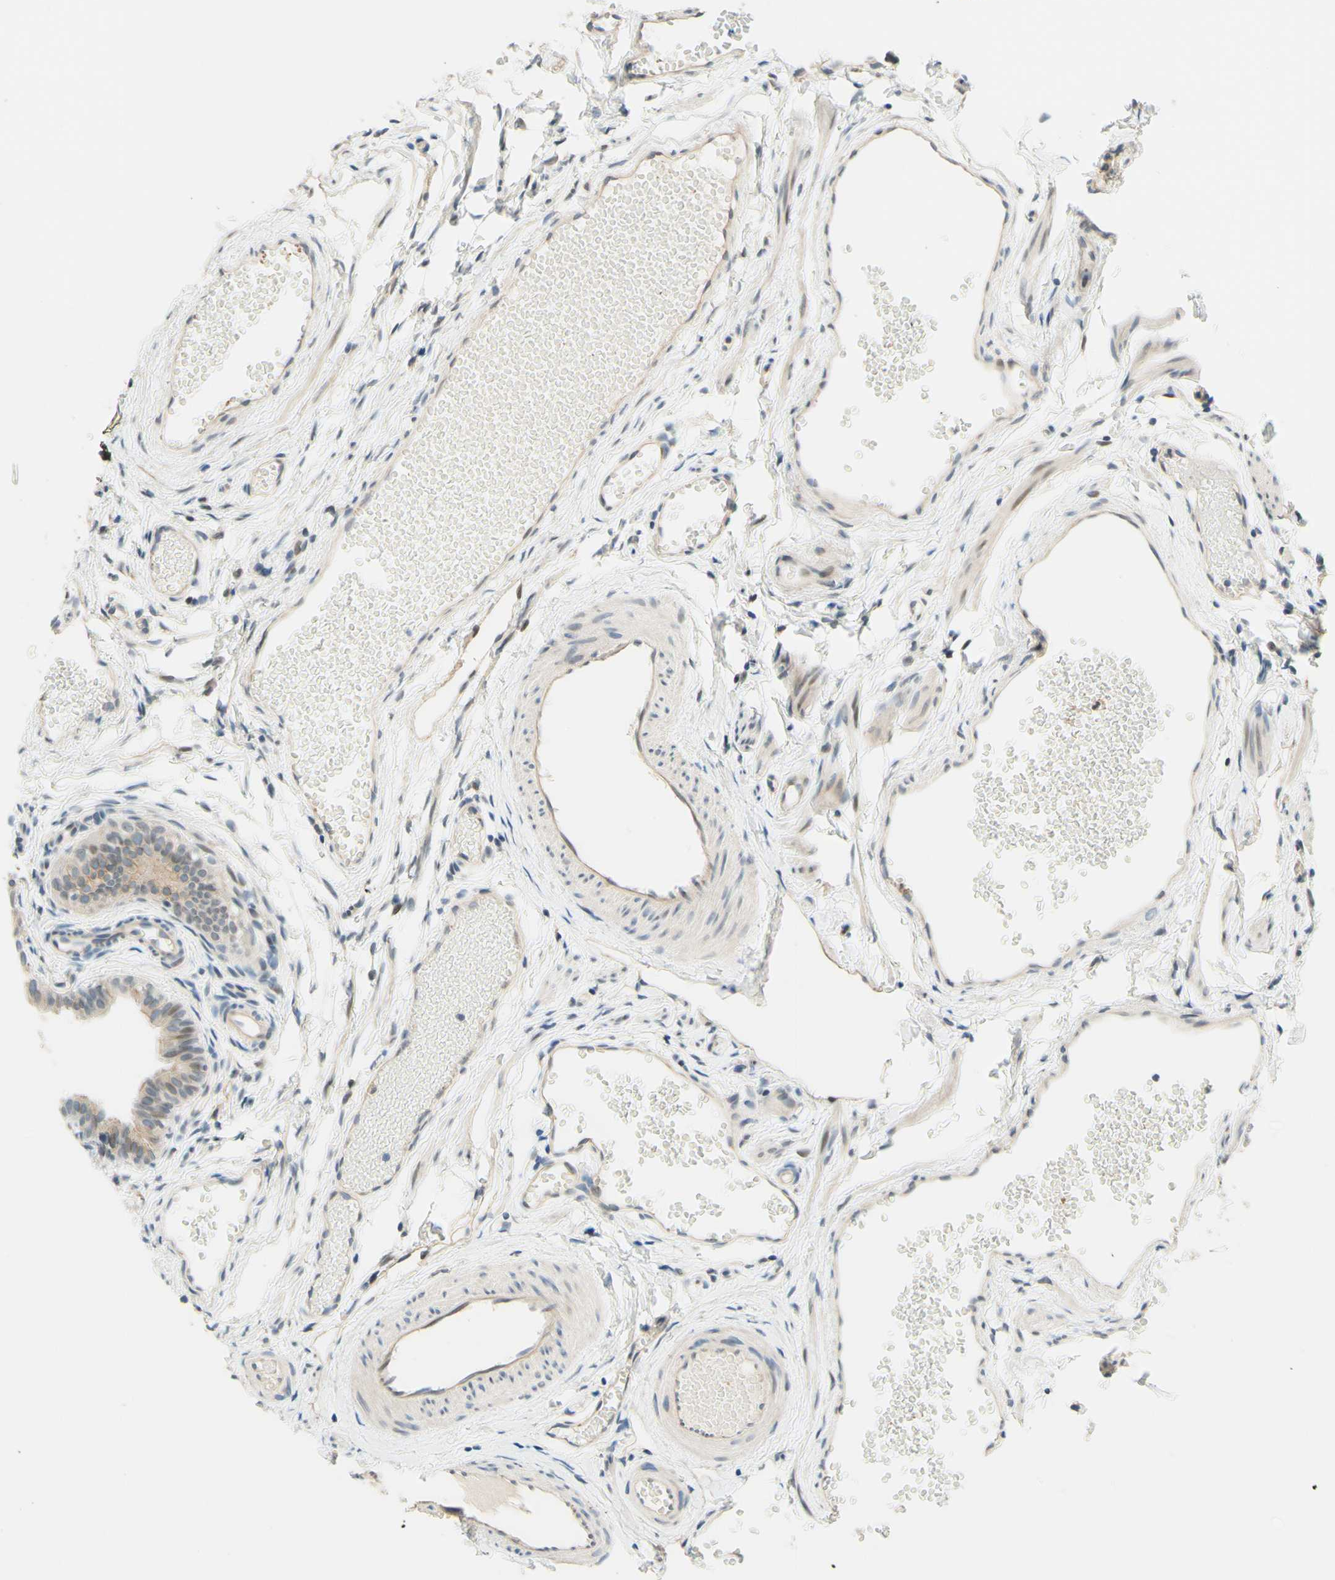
{"staining": {"intensity": "weak", "quantity": "25%-75%", "location": "cytoplasmic/membranous"}, "tissue": "fallopian tube", "cell_type": "Glandular cells", "image_type": "normal", "snomed": [{"axis": "morphology", "description": "Normal tissue, NOS"}, {"axis": "topography", "description": "Fallopian tube"}, {"axis": "topography", "description": "Placenta"}], "caption": "Fallopian tube stained with immunohistochemistry displays weak cytoplasmic/membranous staining in approximately 25%-75% of glandular cells.", "gene": "C2CD2L", "patient": {"sex": "female", "age": 34}}